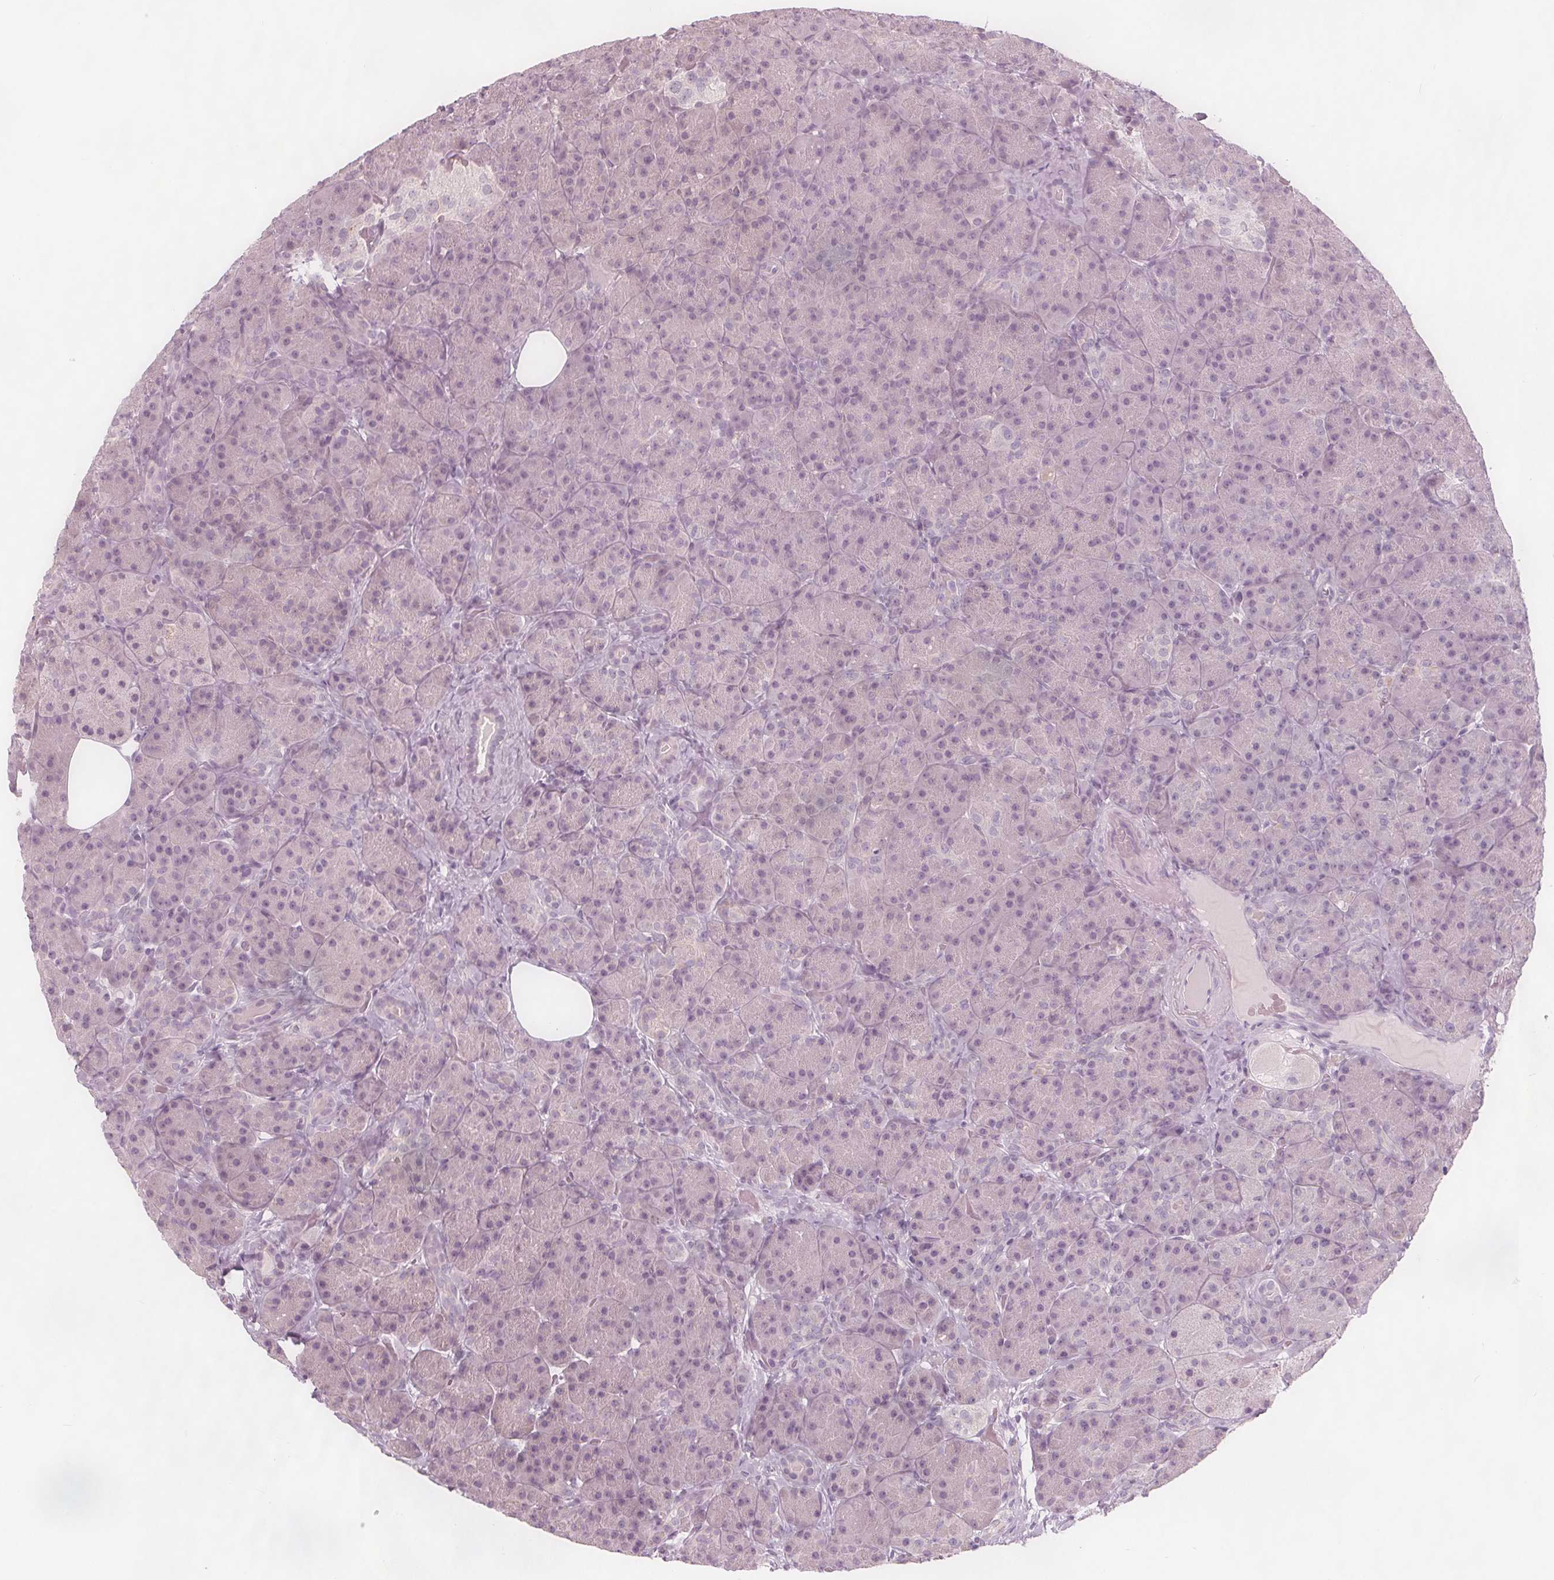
{"staining": {"intensity": "weak", "quantity": "<25%", "location": "cytoplasmic/membranous"}, "tissue": "pancreas", "cell_type": "Exocrine glandular cells", "image_type": "normal", "snomed": [{"axis": "morphology", "description": "Normal tissue, NOS"}, {"axis": "topography", "description": "Pancreas"}], "caption": "Protein analysis of unremarkable pancreas shows no significant expression in exocrine glandular cells.", "gene": "BRSK1", "patient": {"sex": "male", "age": 57}}